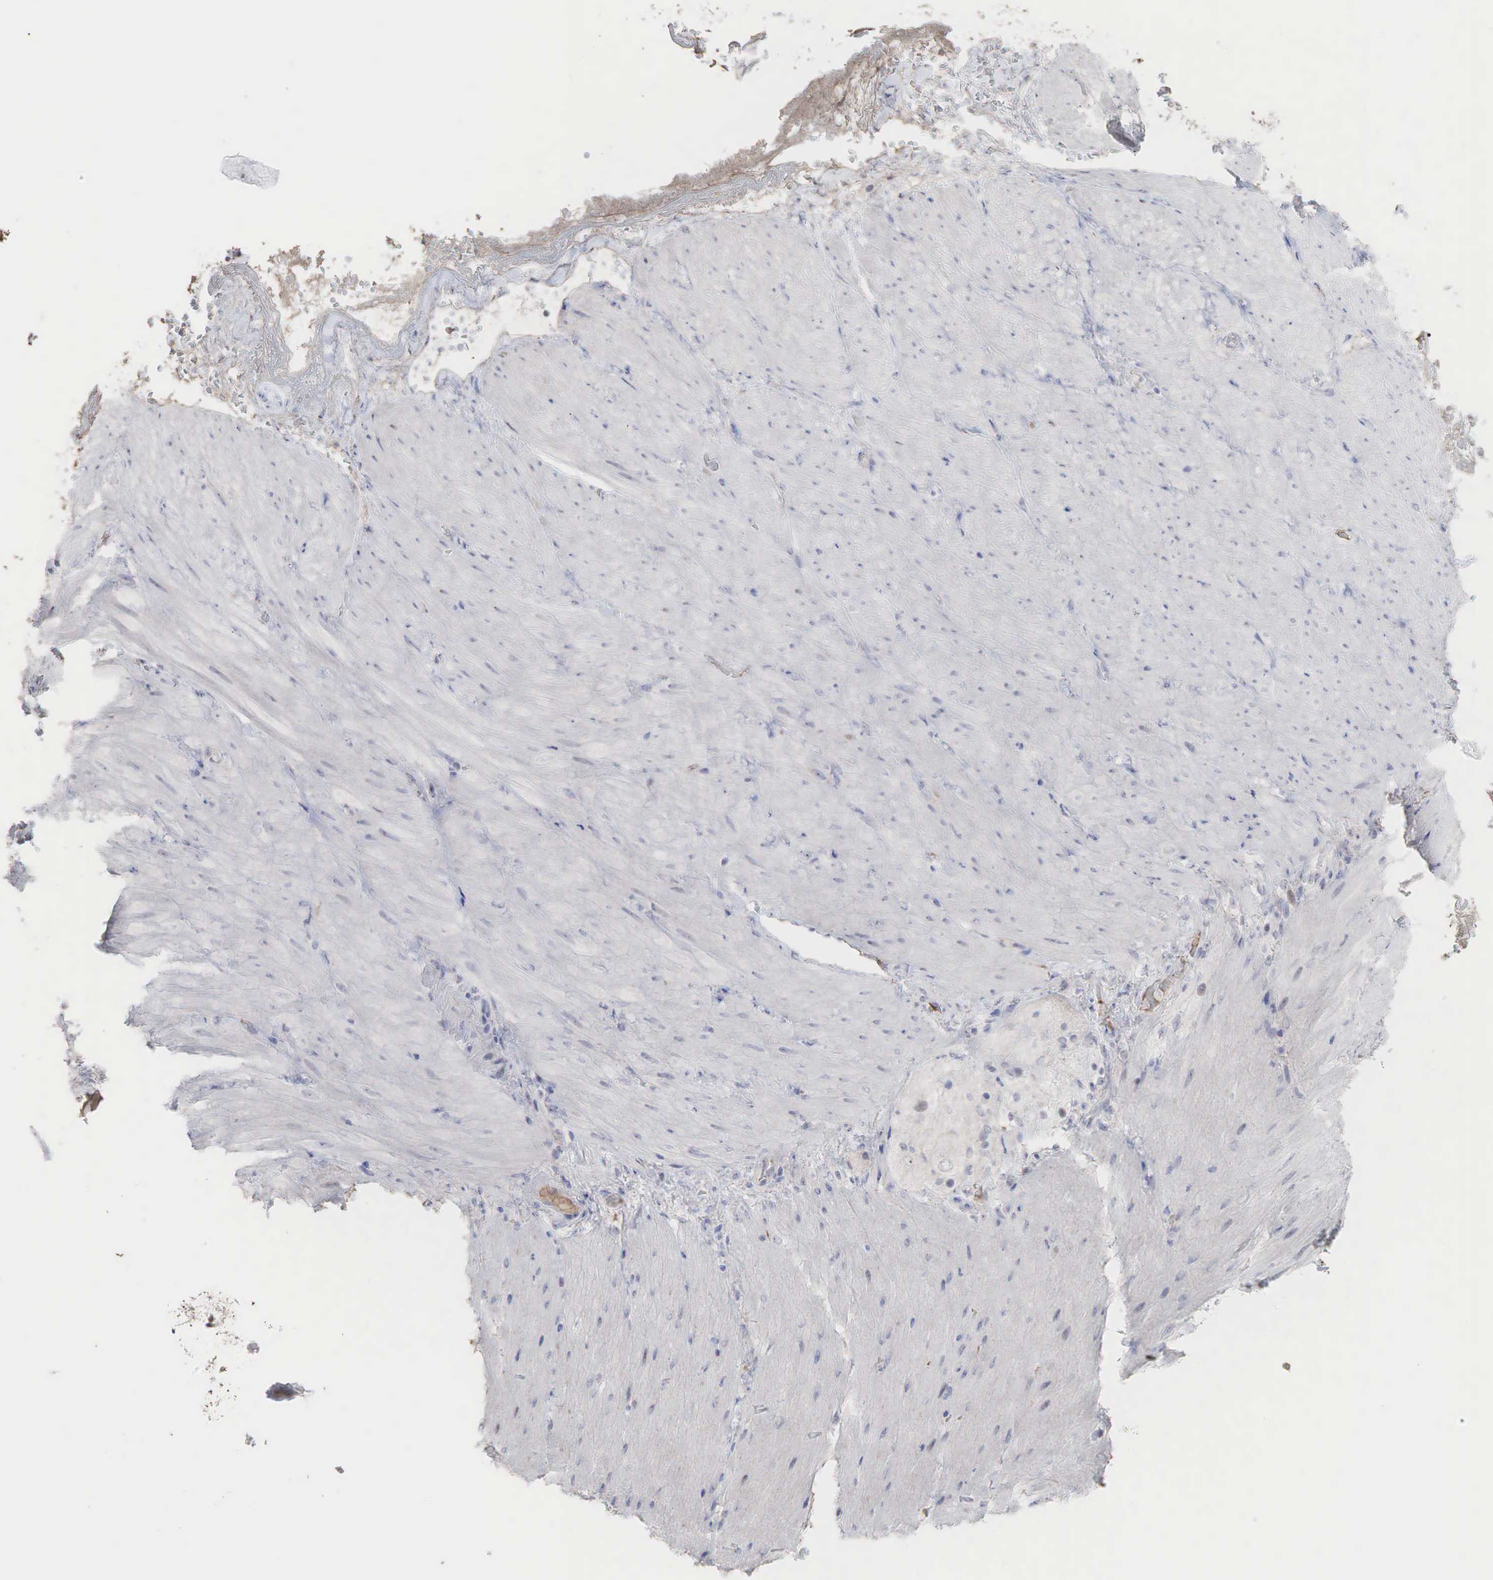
{"staining": {"intensity": "negative", "quantity": "none", "location": "none"}, "tissue": "smooth muscle", "cell_type": "Smooth muscle cells", "image_type": "normal", "snomed": [{"axis": "morphology", "description": "Normal tissue, NOS"}, {"axis": "topography", "description": "Duodenum"}], "caption": "IHC of benign human smooth muscle exhibits no staining in smooth muscle cells.", "gene": "DKC1", "patient": {"sex": "male", "age": 63}}